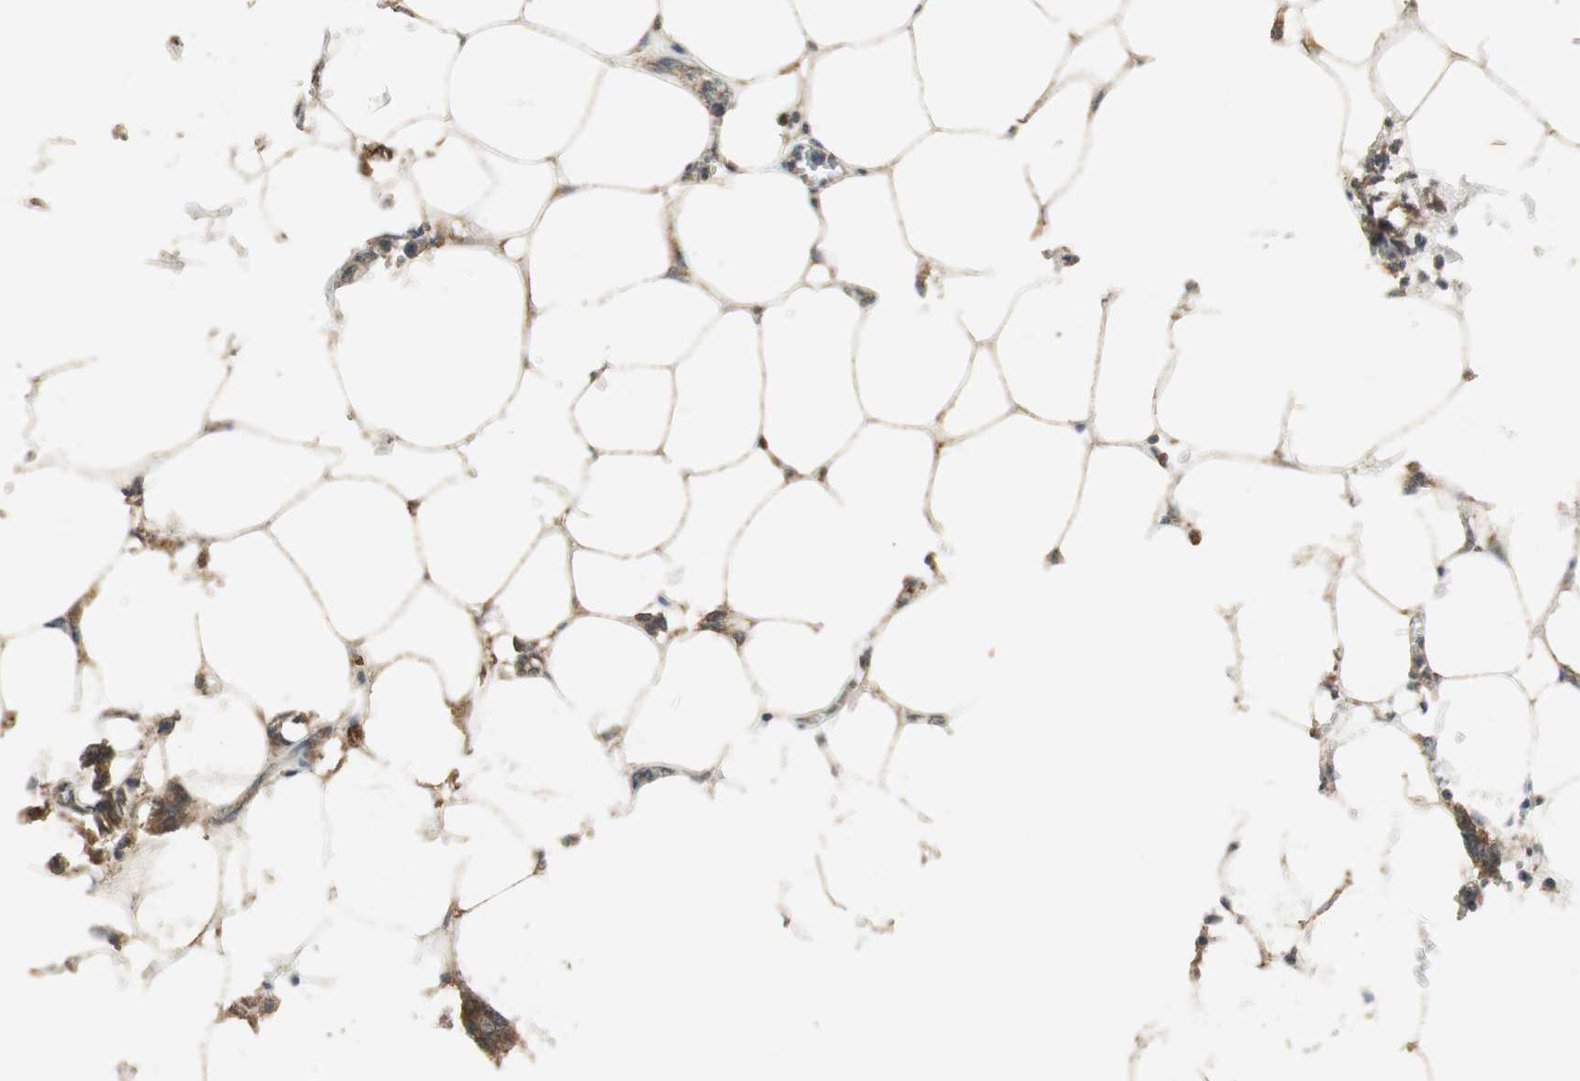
{"staining": {"intensity": "moderate", "quantity": ">75%", "location": "cytoplasmic/membranous"}, "tissue": "breast cancer", "cell_type": "Tumor cells", "image_type": "cancer", "snomed": [{"axis": "morphology", "description": "Duct carcinoma"}, {"axis": "topography", "description": "Breast"}], "caption": "Immunohistochemistry image of neoplastic tissue: human infiltrating ductal carcinoma (breast) stained using immunohistochemistry (IHC) shows medium levels of moderate protein expression localized specifically in the cytoplasmic/membranous of tumor cells, appearing as a cytoplasmic/membranous brown color.", "gene": "MSTO1", "patient": {"sex": "female", "age": 84}}